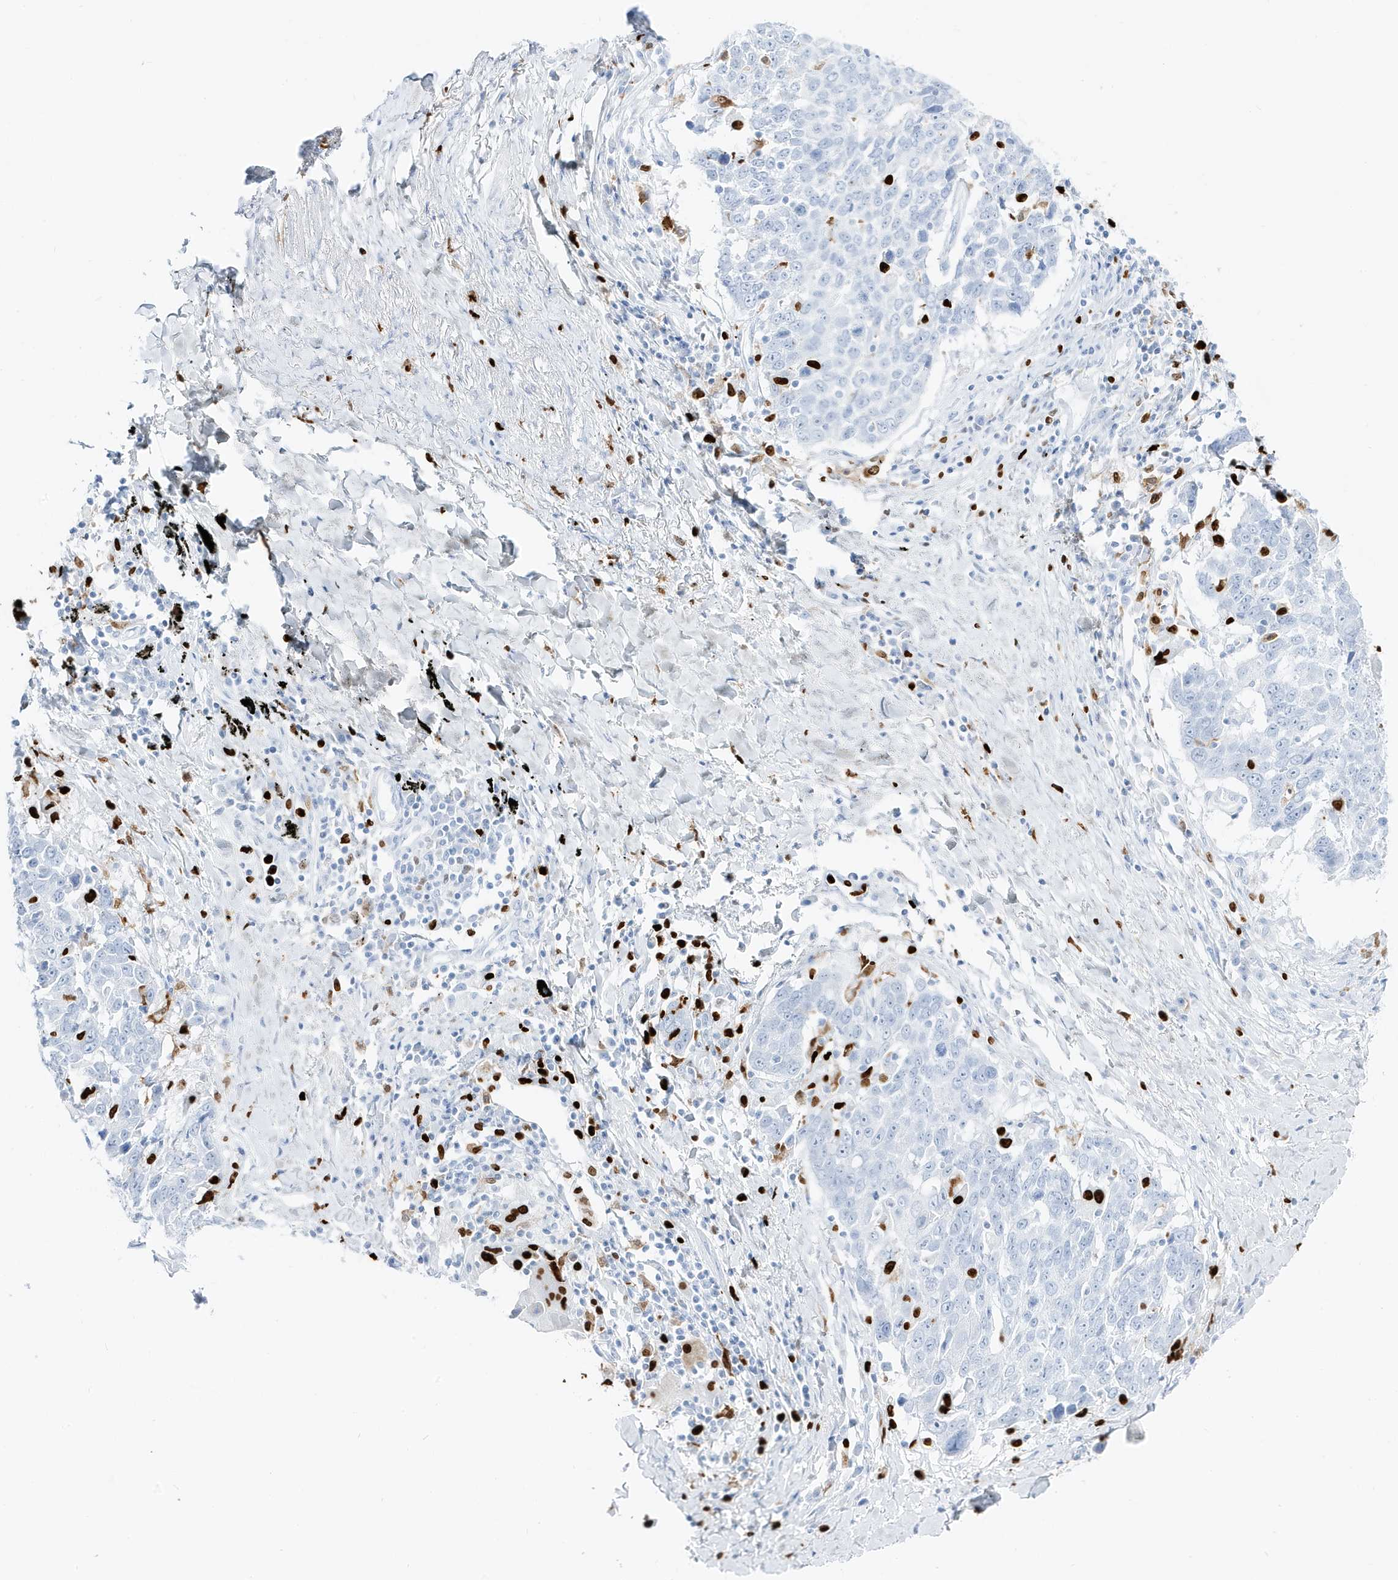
{"staining": {"intensity": "negative", "quantity": "none", "location": "none"}, "tissue": "lung cancer", "cell_type": "Tumor cells", "image_type": "cancer", "snomed": [{"axis": "morphology", "description": "Squamous cell carcinoma, NOS"}, {"axis": "topography", "description": "Lung"}], "caption": "The immunohistochemistry (IHC) micrograph has no significant staining in tumor cells of lung cancer (squamous cell carcinoma) tissue. The staining is performed using DAB brown chromogen with nuclei counter-stained in using hematoxylin.", "gene": "MNDA", "patient": {"sex": "male", "age": 66}}